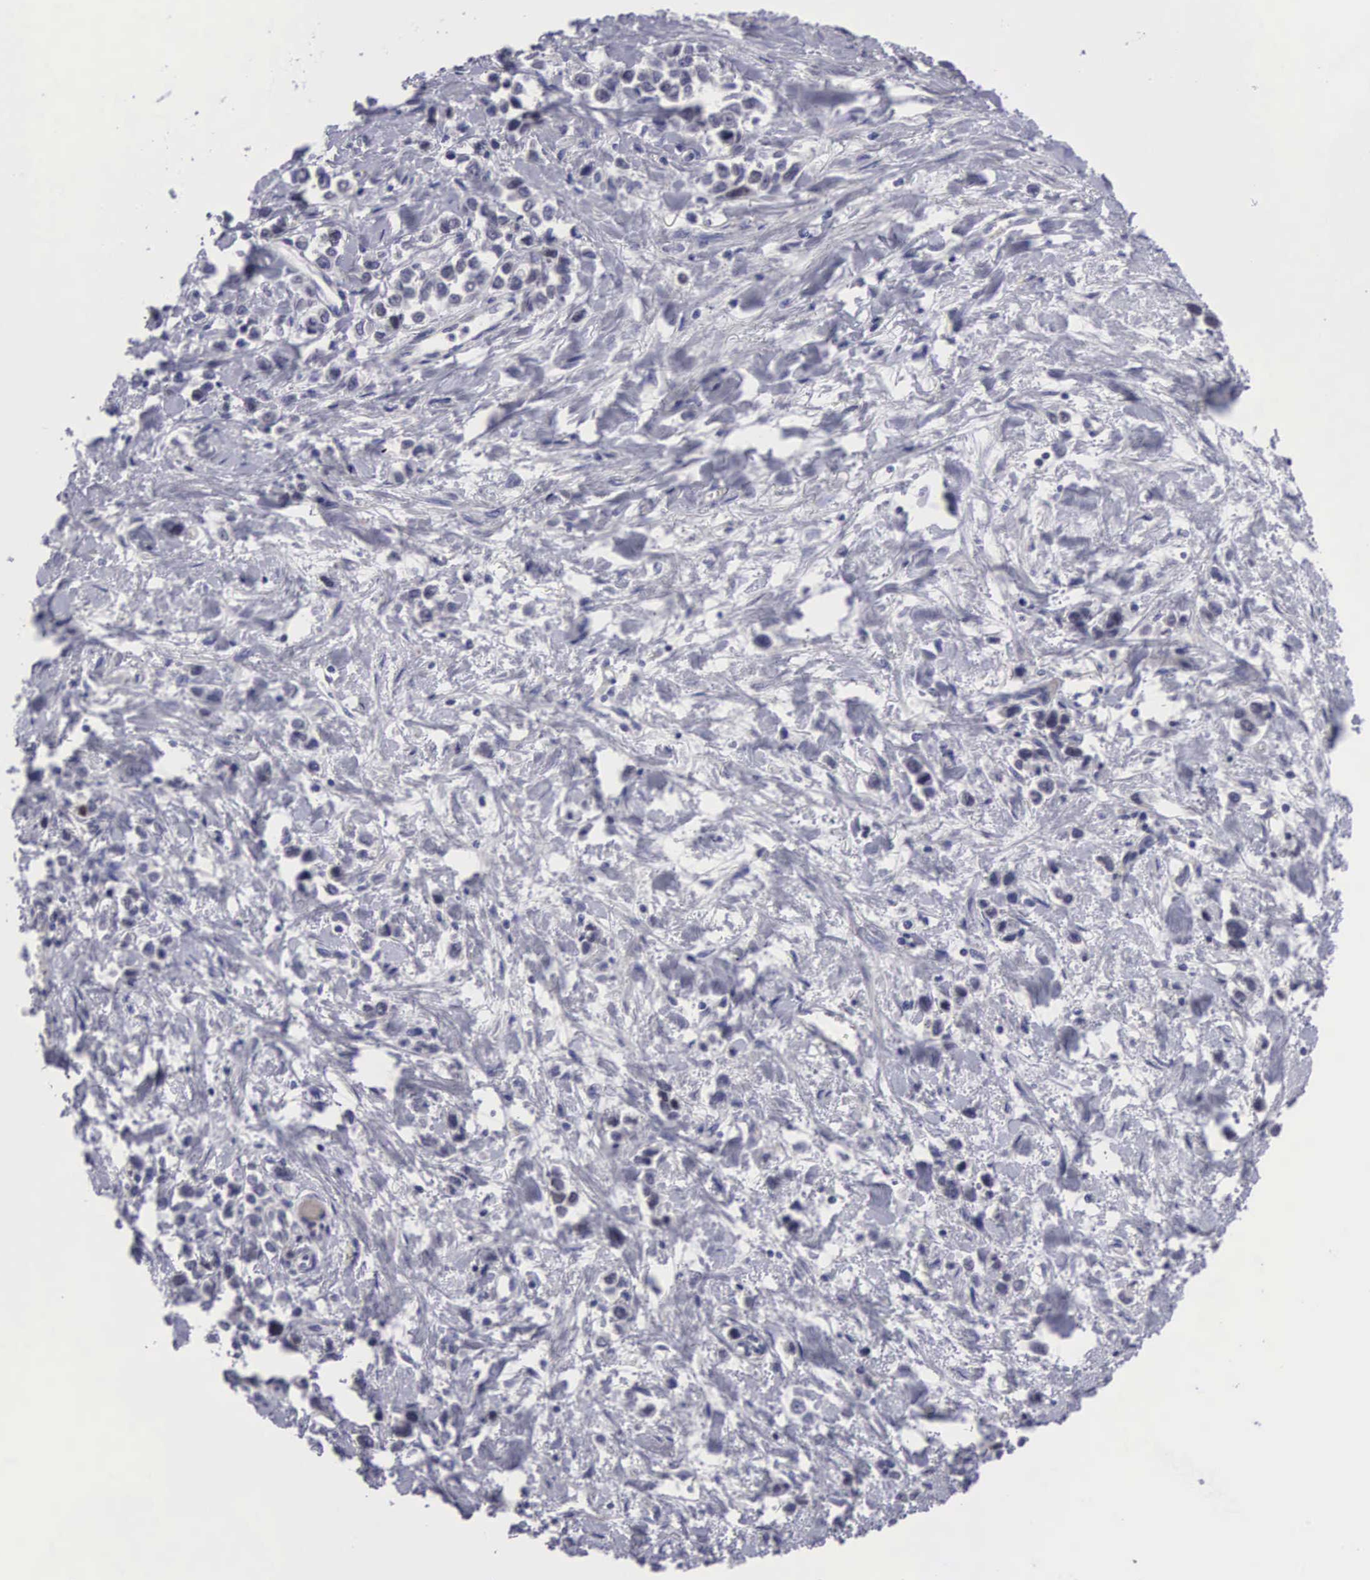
{"staining": {"intensity": "negative", "quantity": "none", "location": "none"}, "tissue": "stomach cancer", "cell_type": "Tumor cells", "image_type": "cancer", "snomed": [{"axis": "morphology", "description": "Adenocarcinoma, NOS"}, {"axis": "topography", "description": "Stomach, upper"}], "caption": "Tumor cells are negative for brown protein staining in stomach cancer (adenocarcinoma). The staining was performed using DAB (3,3'-diaminobenzidine) to visualize the protein expression in brown, while the nuclei were stained in blue with hematoxylin (Magnification: 20x).", "gene": "SOX11", "patient": {"sex": "male", "age": 76}}